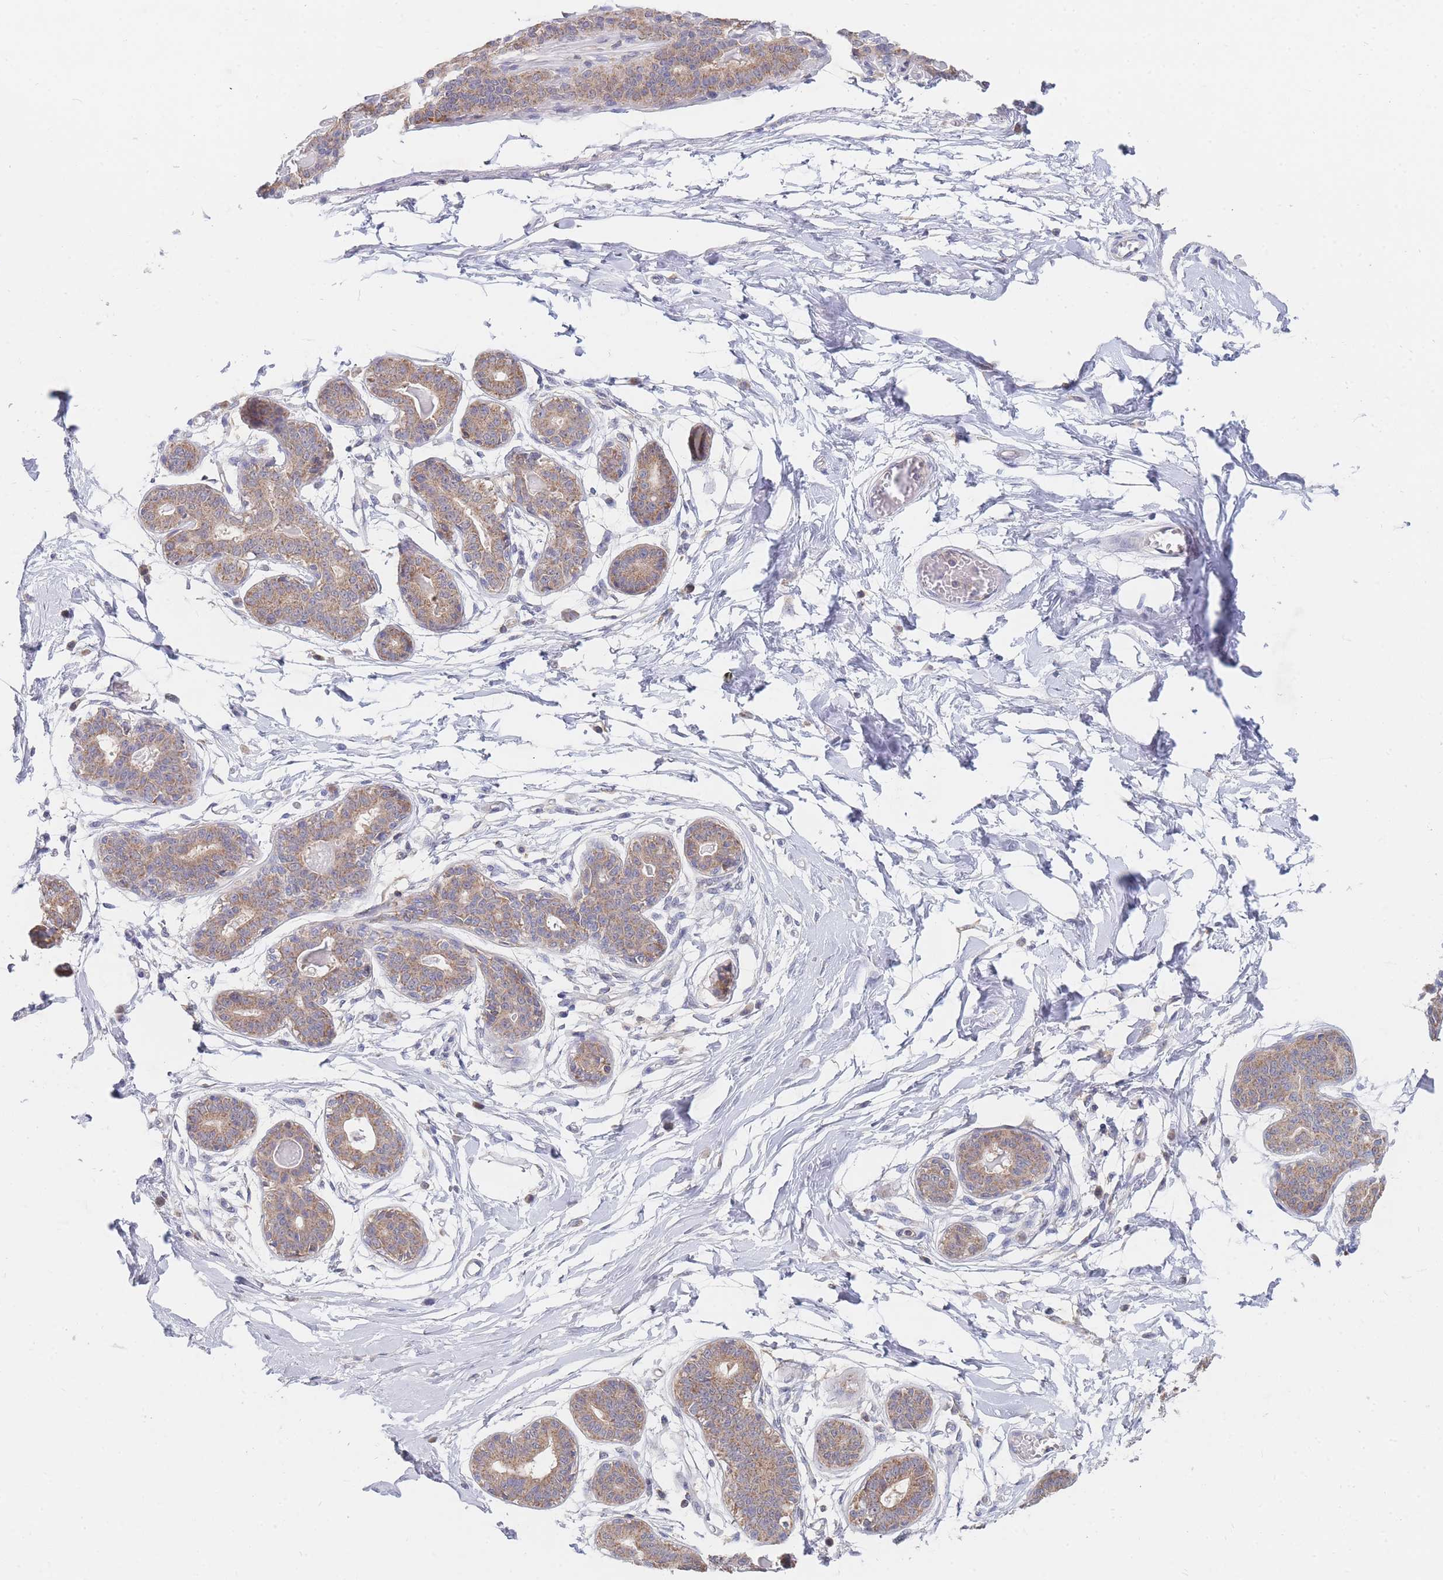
{"staining": {"intensity": "negative", "quantity": "none", "location": "none"}, "tissue": "breast", "cell_type": "Adipocytes", "image_type": "normal", "snomed": [{"axis": "morphology", "description": "Normal tissue, NOS"}, {"axis": "topography", "description": "Breast"}], "caption": "IHC image of unremarkable breast: breast stained with DAB (3,3'-diaminobenzidine) reveals no significant protein positivity in adipocytes.", "gene": "PPP6C", "patient": {"sex": "female", "age": 45}}